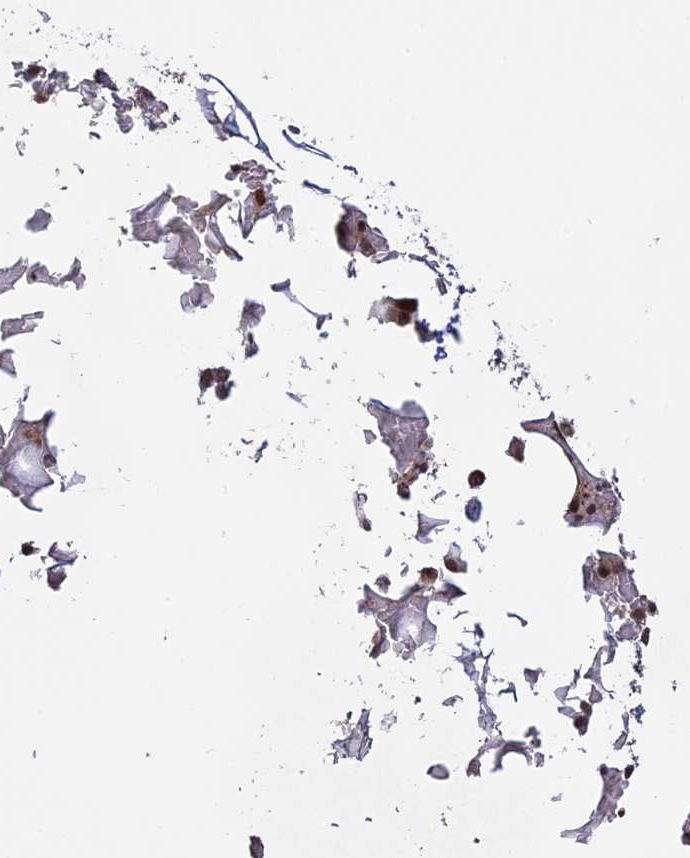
{"staining": {"intensity": "weak", "quantity": "<25%", "location": "cytoplasmic/membranous"}, "tissue": "bone marrow", "cell_type": "Hematopoietic cells", "image_type": "normal", "snomed": [{"axis": "morphology", "description": "Normal tissue, NOS"}, {"axis": "topography", "description": "Bone marrow"}], "caption": "Immunohistochemistry micrograph of normal bone marrow: bone marrow stained with DAB (3,3'-diaminobenzidine) displays no significant protein positivity in hematopoietic cells. (DAB immunohistochemistry visualized using brightfield microscopy, high magnification).", "gene": "PKIG", "patient": {"sex": "male", "age": 78}}